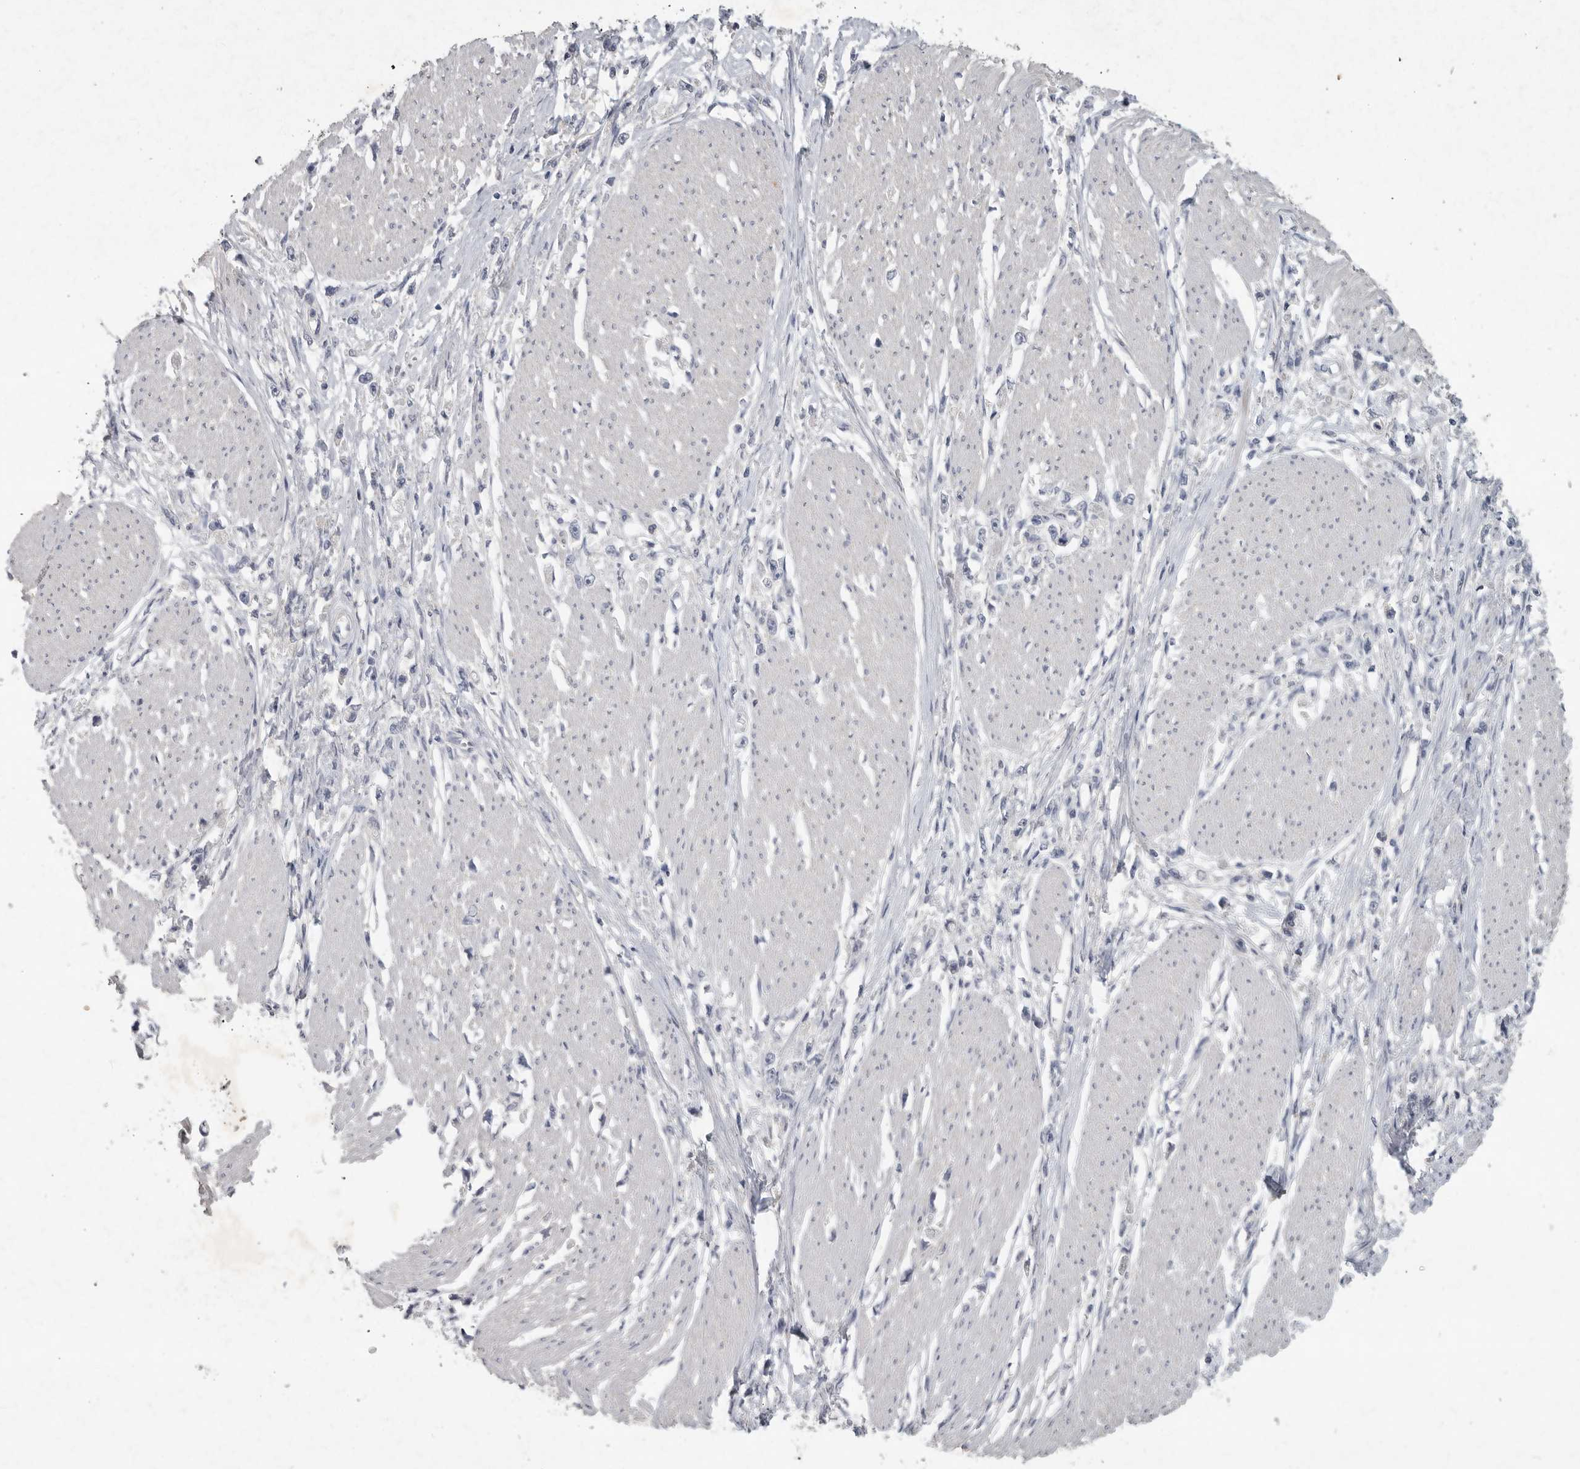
{"staining": {"intensity": "negative", "quantity": "none", "location": "none"}, "tissue": "stomach cancer", "cell_type": "Tumor cells", "image_type": "cancer", "snomed": [{"axis": "morphology", "description": "Adenocarcinoma, NOS"}, {"axis": "topography", "description": "Stomach"}], "caption": "High magnification brightfield microscopy of stomach cancer stained with DAB (brown) and counterstained with hematoxylin (blue): tumor cells show no significant staining.", "gene": "REG4", "patient": {"sex": "female", "age": 59}}